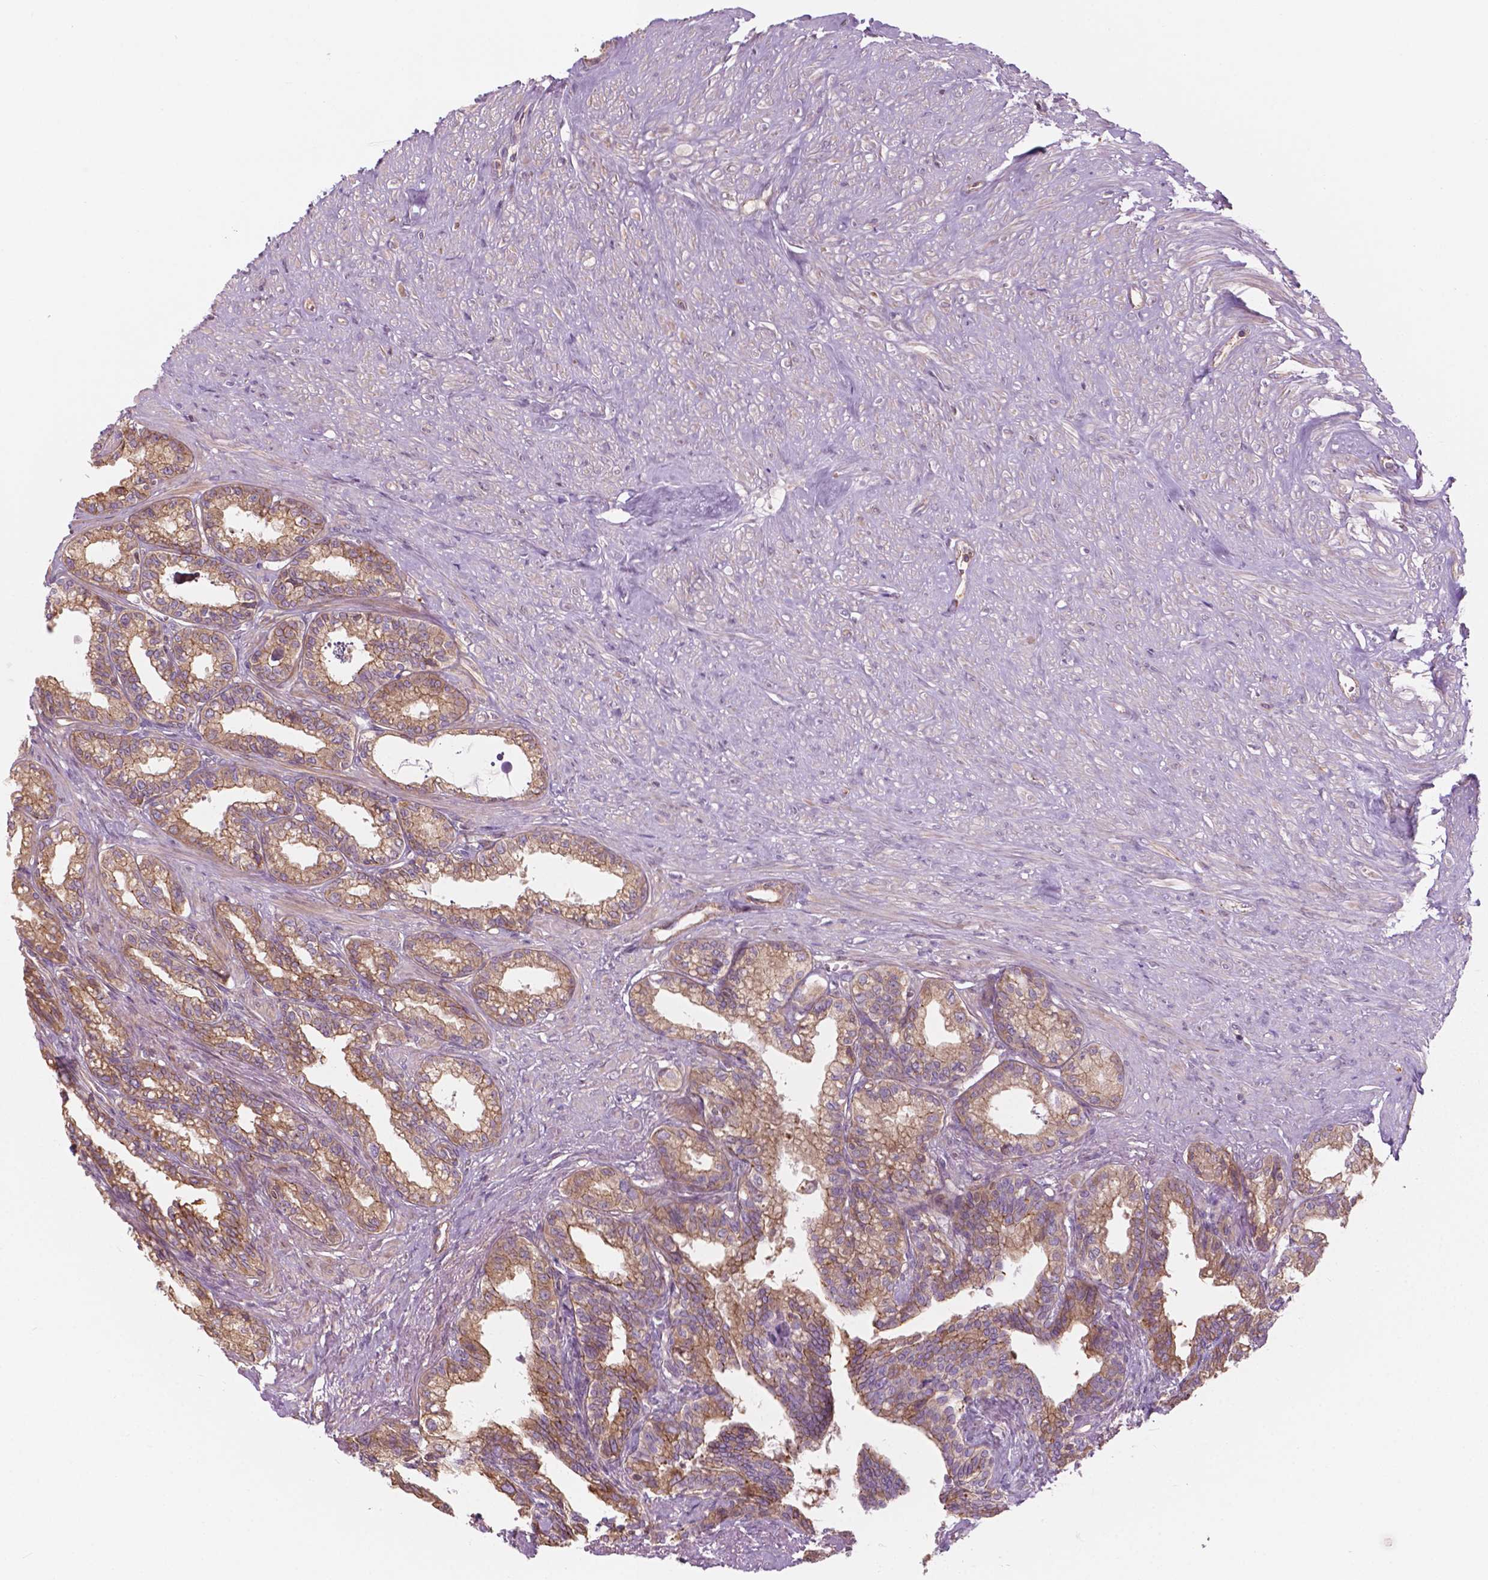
{"staining": {"intensity": "moderate", "quantity": ">75%", "location": "cytoplasmic/membranous"}, "tissue": "seminal vesicle", "cell_type": "Glandular cells", "image_type": "normal", "snomed": [{"axis": "morphology", "description": "Normal tissue, NOS"}, {"axis": "morphology", "description": "Urothelial carcinoma, NOS"}, {"axis": "topography", "description": "Urinary bladder"}, {"axis": "topography", "description": "Seminal veicle"}], "caption": "IHC histopathology image of normal human seminal vesicle stained for a protein (brown), which displays medium levels of moderate cytoplasmic/membranous positivity in approximately >75% of glandular cells.", "gene": "SURF4", "patient": {"sex": "male", "age": 76}}